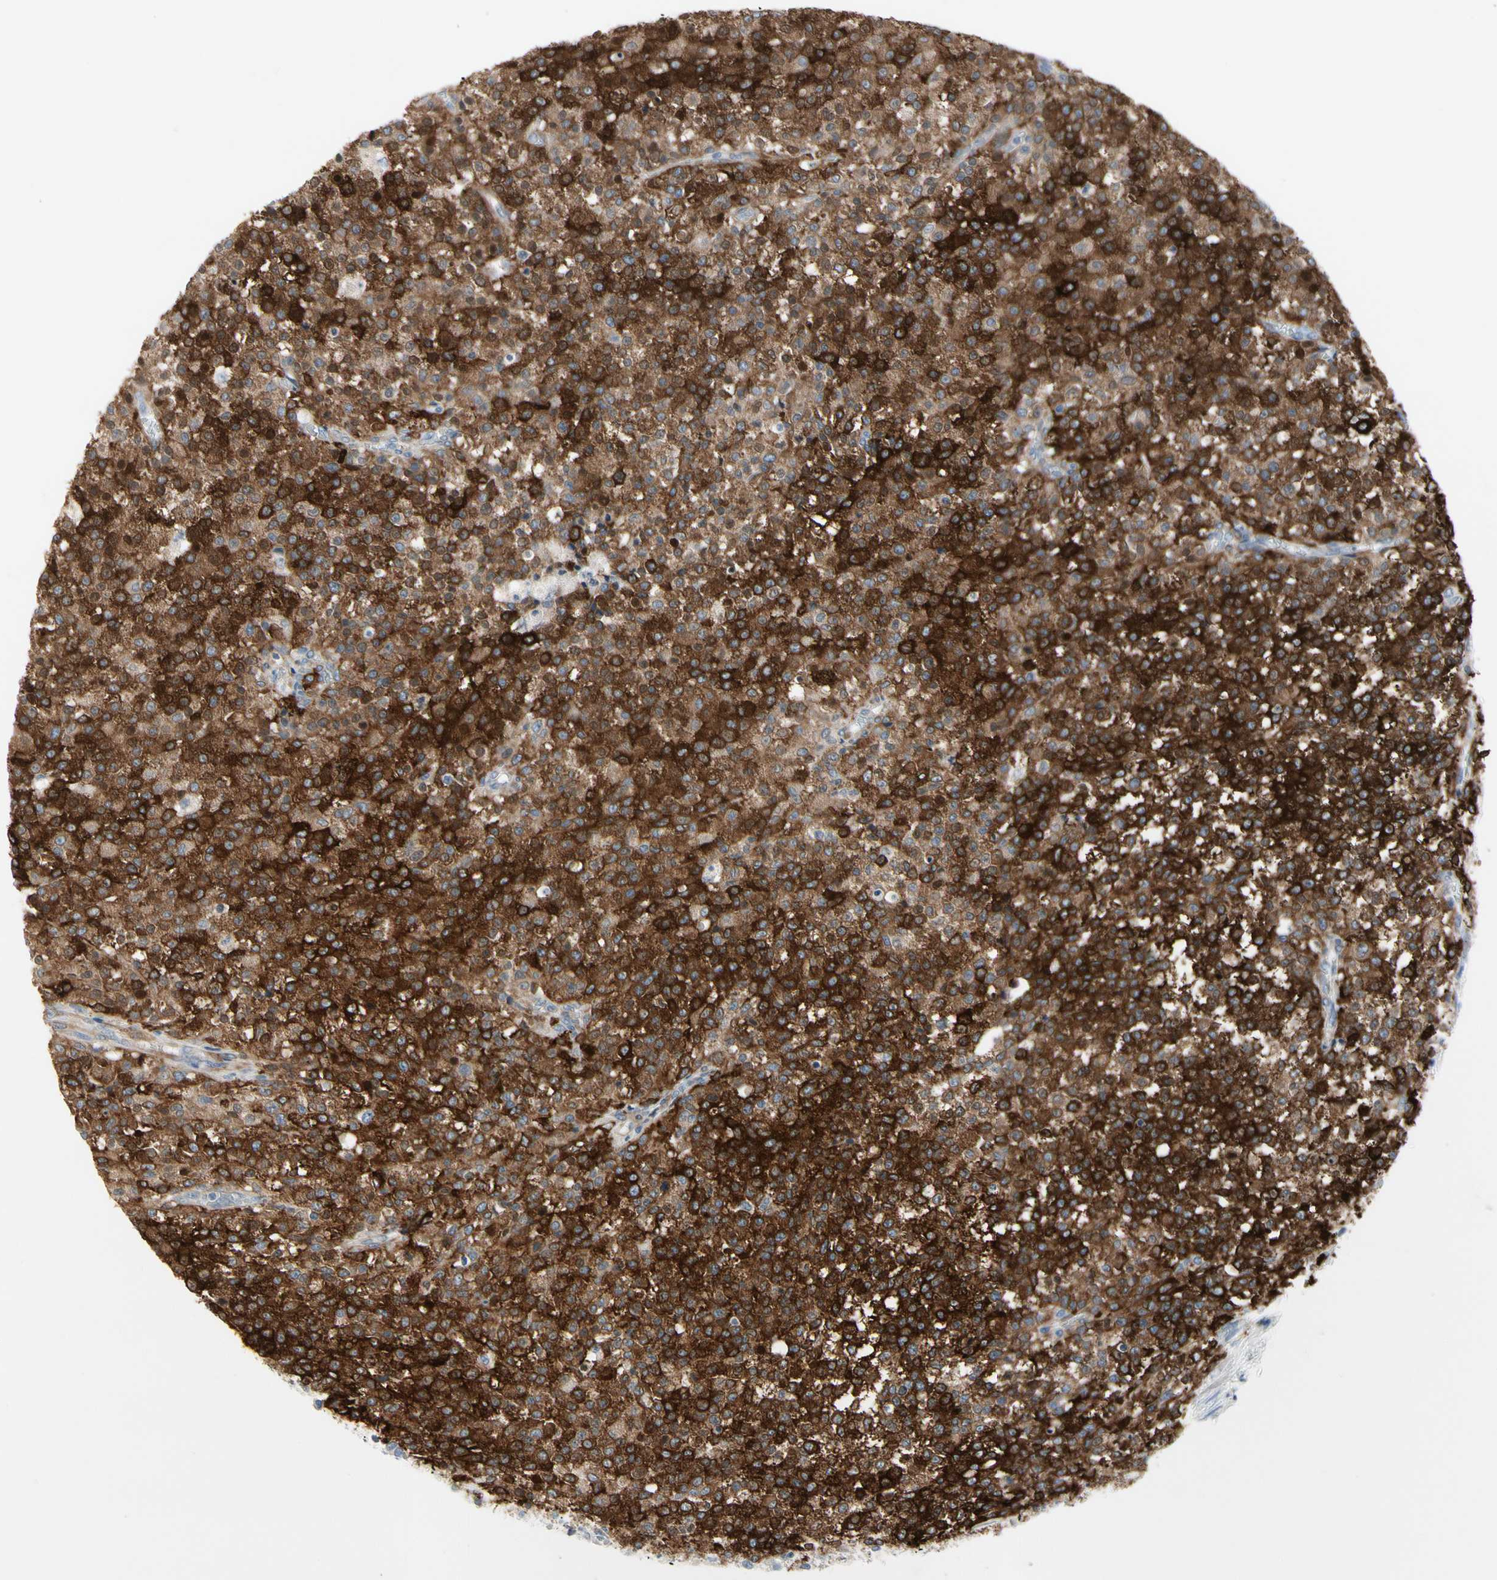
{"staining": {"intensity": "strong", "quantity": ">75%", "location": "cytoplasmic/membranous"}, "tissue": "testis cancer", "cell_type": "Tumor cells", "image_type": "cancer", "snomed": [{"axis": "morphology", "description": "Seminoma, NOS"}, {"axis": "topography", "description": "Testis"}], "caption": "Brown immunohistochemical staining in human seminoma (testis) shows strong cytoplasmic/membranous positivity in approximately >75% of tumor cells.", "gene": "MAP2", "patient": {"sex": "male", "age": 59}}